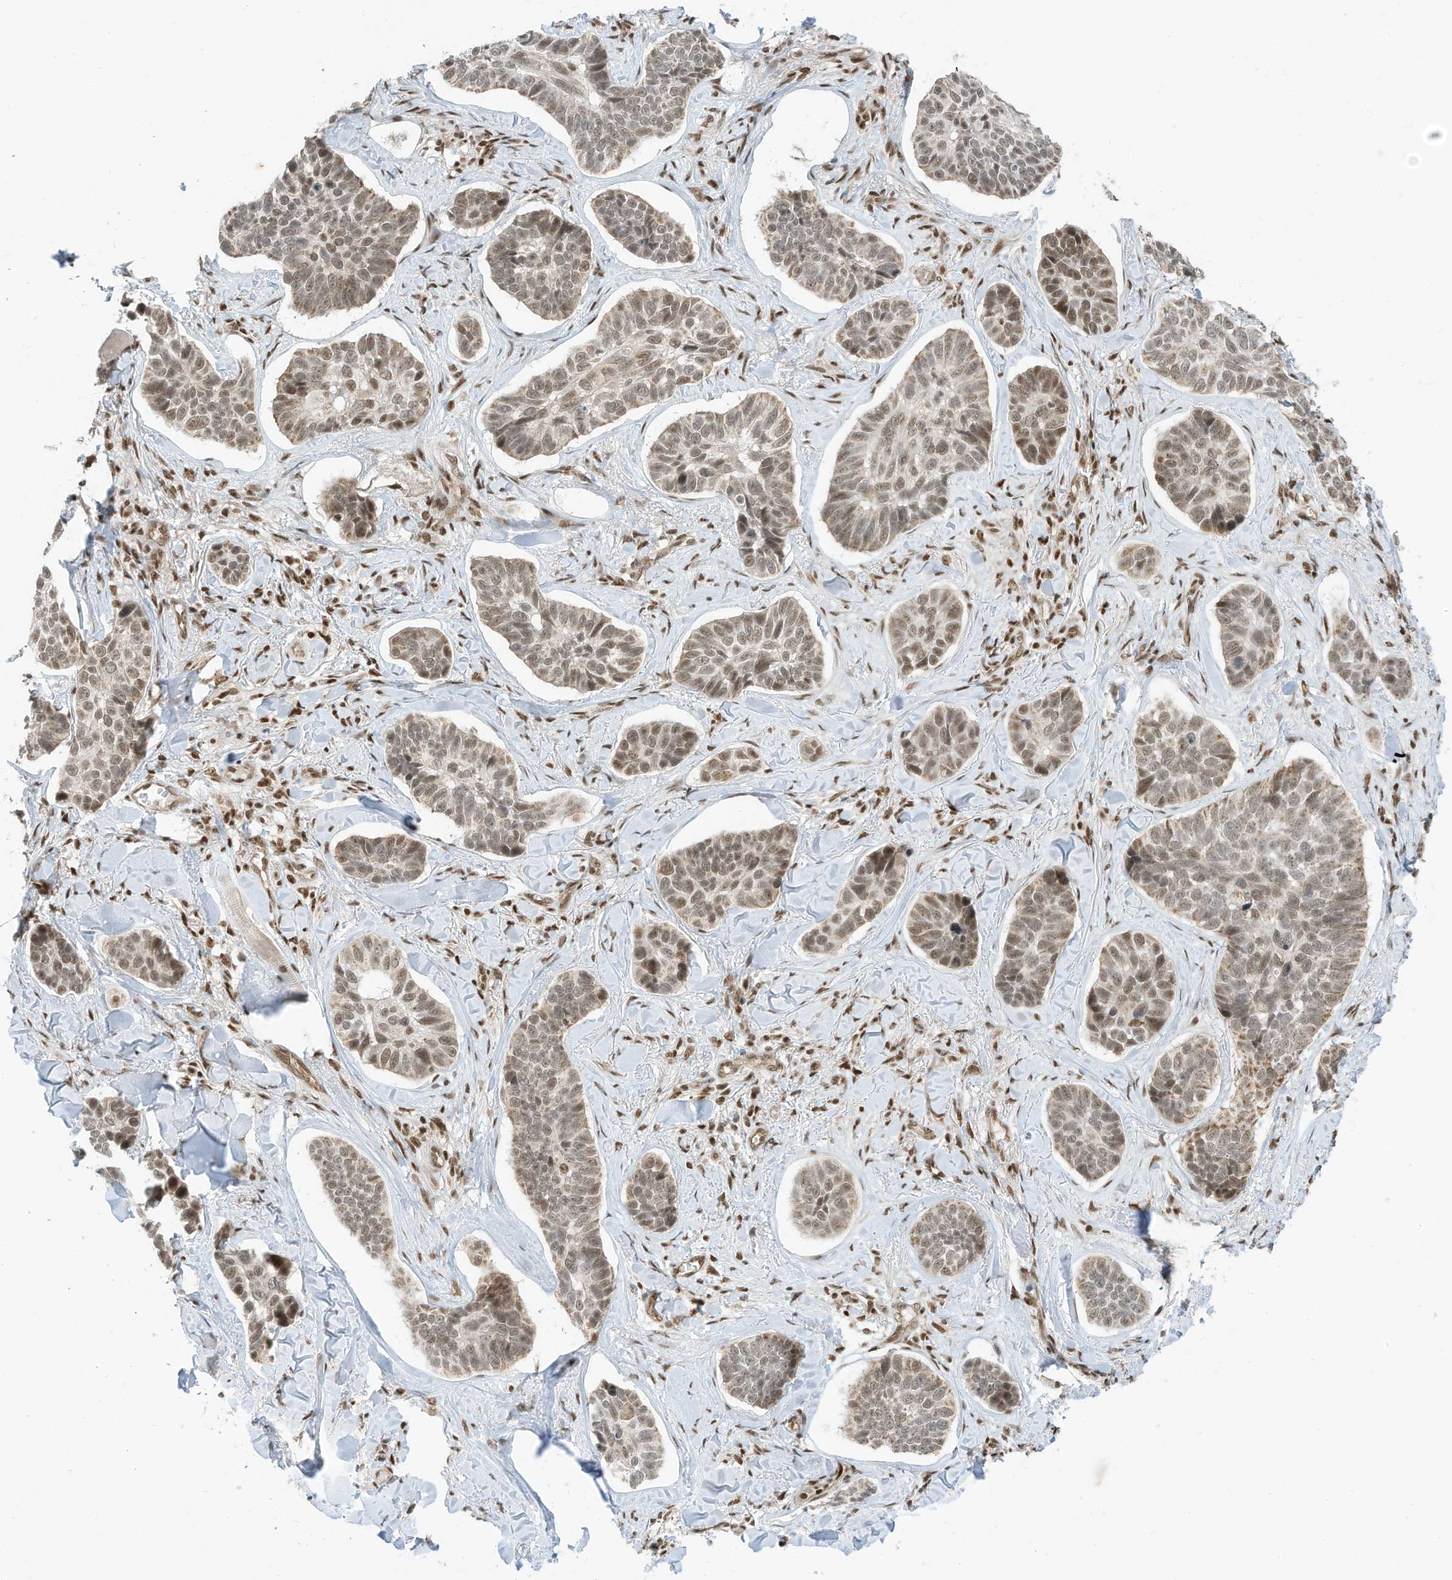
{"staining": {"intensity": "moderate", "quantity": ">75%", "location": "nuclear"}, "tissue": "skin cancer", "cell_type": "Tumor cells", "image_type": "cancer", "snomed": [{"axis": "morphology", "description": "Basal cell carcinoma"}, {"axis": "topography", "description": "Skin"}], "caption": "Brown immunohistochemical staining in skin basal cell carcinoma demonstrates moderate nuclear staining in approximately >75% of tumor cells.", "gene": "AURKAIP1", "patient": {"sex": "male", "age": 62}}